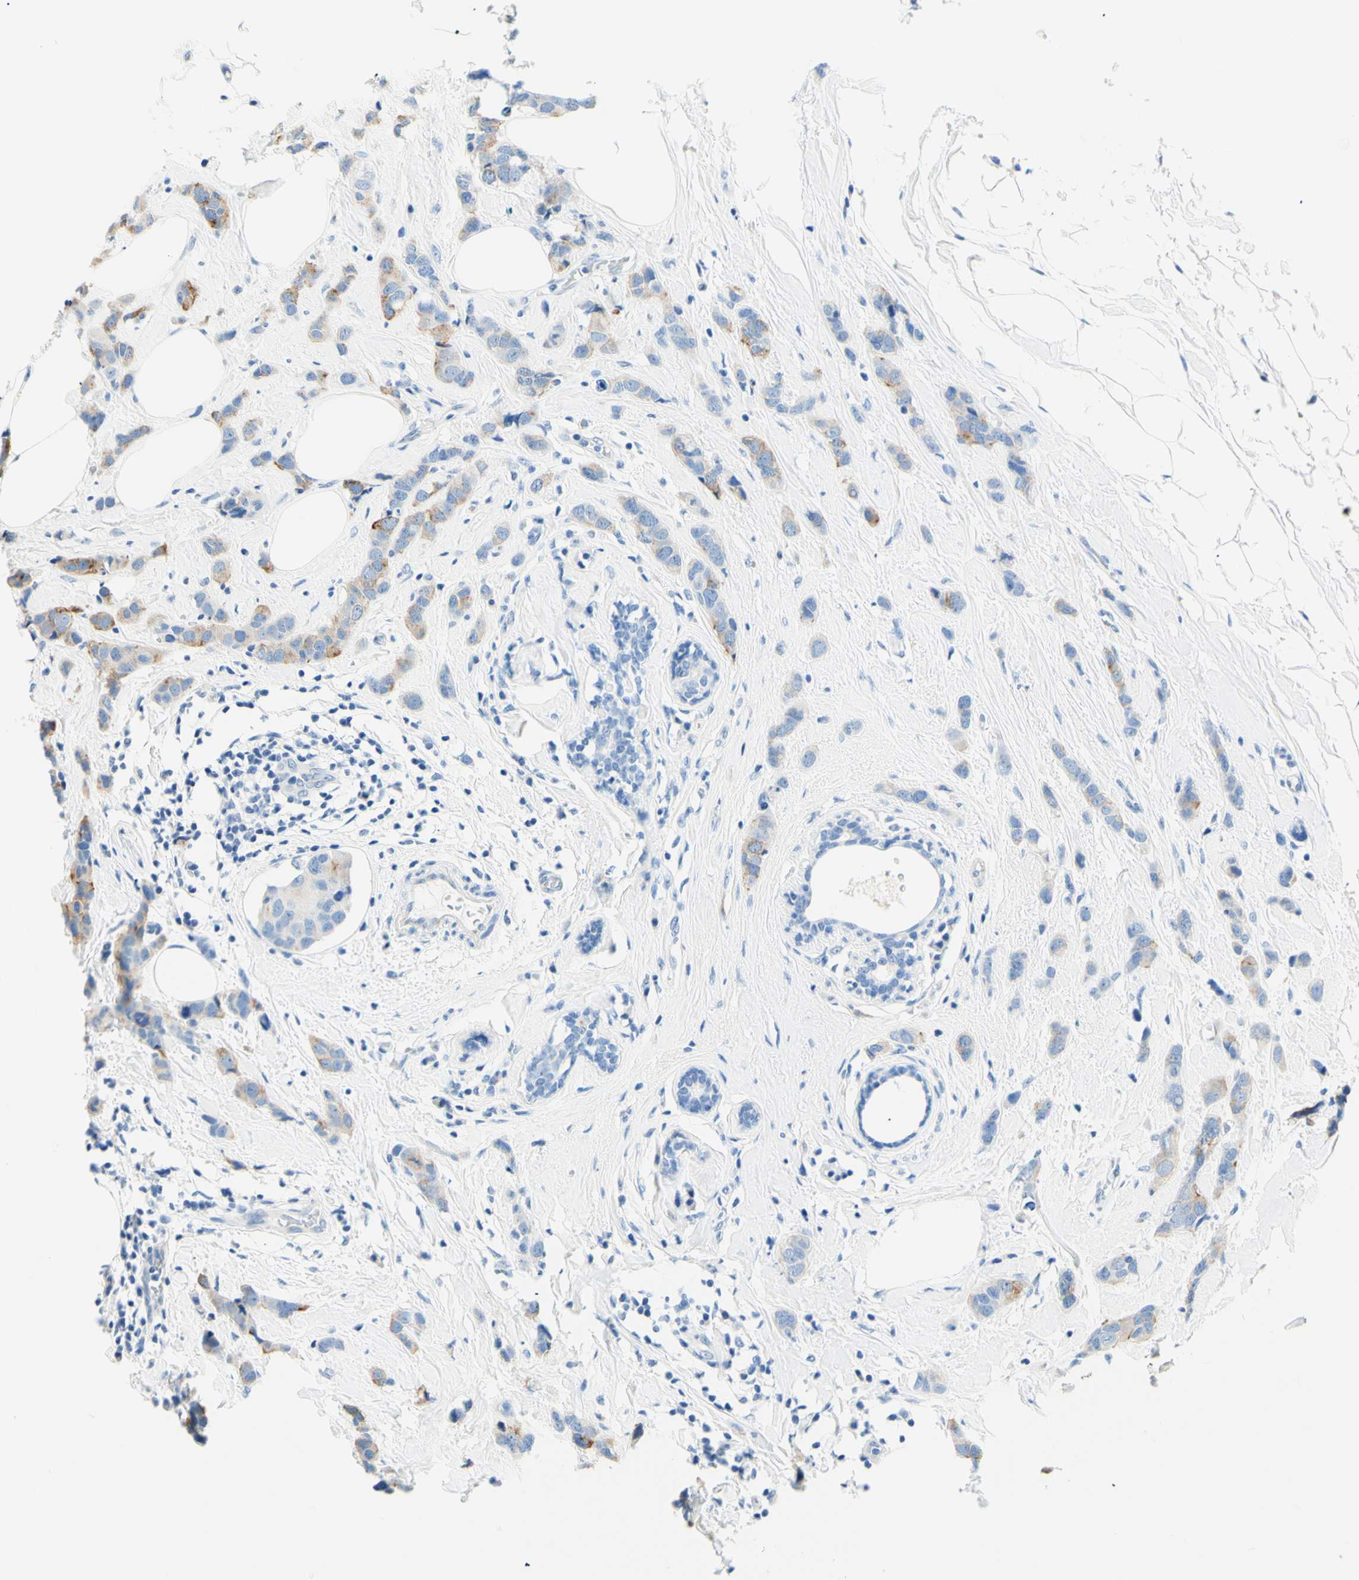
{"staining": {"intensity": "weak", "quantity": "25%-75%", "location": "cytoplasmic/membranous"}, "tissue": "breast cancer", "cell_type": "Tumor cells", "image_type": "cancer", "snomed": [{"axis": "morphology", "description": "Normal tissue, NOS"}, {"axis": "morphology", "description": "Duct carcinoma"}, {"axis": "topography", "description": "Breast"}], "caption": "Immunohistochemistry (IHC) histopathology image of neoplastic tissue: intraductal carcinoma (breast) stained using IHC shows low levels of weak protein expression localized specifically in the cytoplasmic/membranous of tumor cells, appearing as a cytoplasmic/membranous brown color.", "gene": "HPCA", "patient": {"sex": "female", "age": 50}}